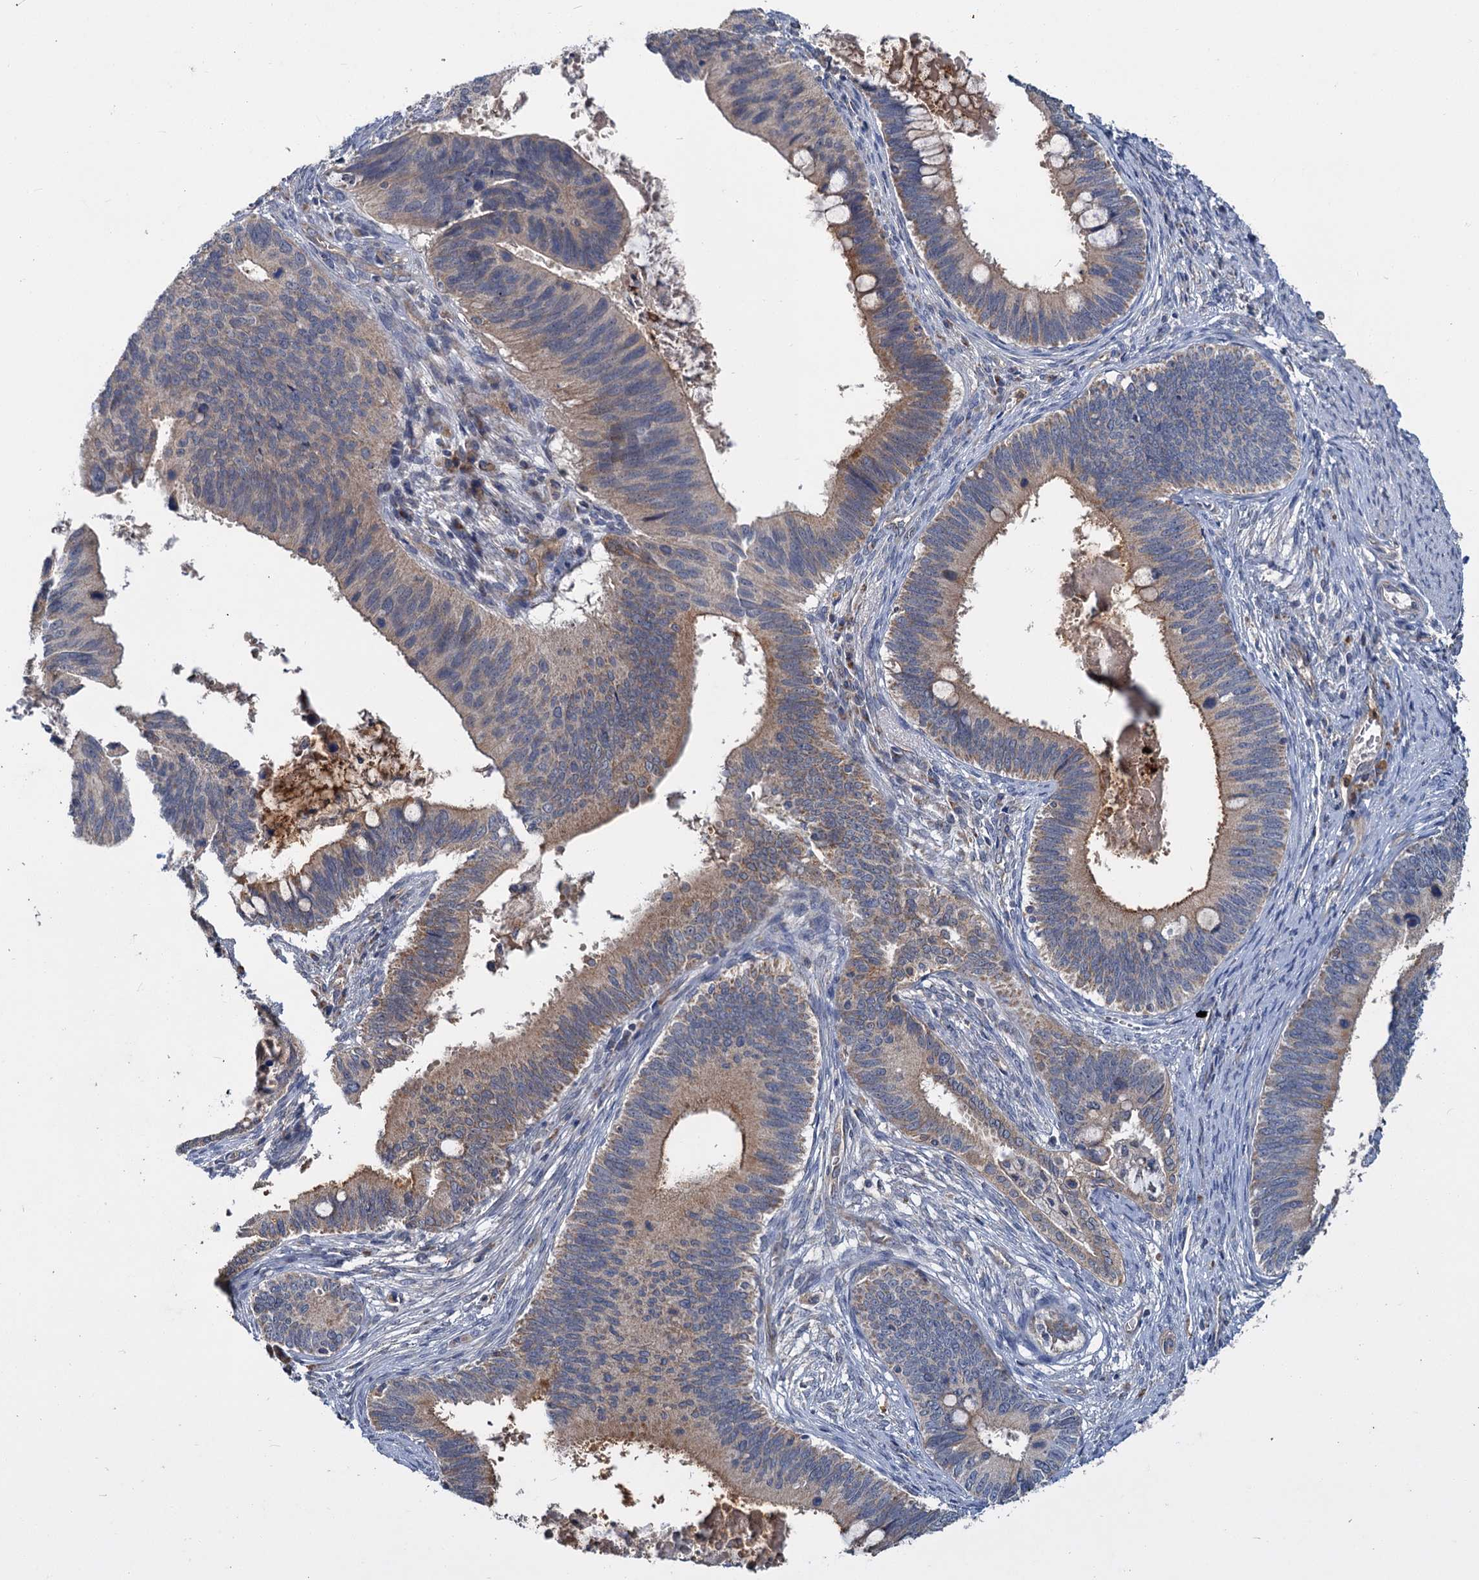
{"staining": {"intensity": "weak", "quantity": "<25%", "location": "cytoplasmic/membranous"}, "tissue": "cervical cancer", "cell_type": "Tumor cells", "image_type": "cancer", "snomed": [{"axis": "morphology", "description": "Adenocarcinoma, NOS"}, {"axis": "topography", "description": "Cervix"}], "caption": "Histopathology image shows no protein positivity in tumor cells of adenocarcinoma (cervical) tissue. (DAB (3,3'-diaminobenzidine) immunohistochemistry visualized using brightfield microscopy, high magnification).", "gene": "DYNC2H1", "patient": {"sex": "female", "age": 42}}